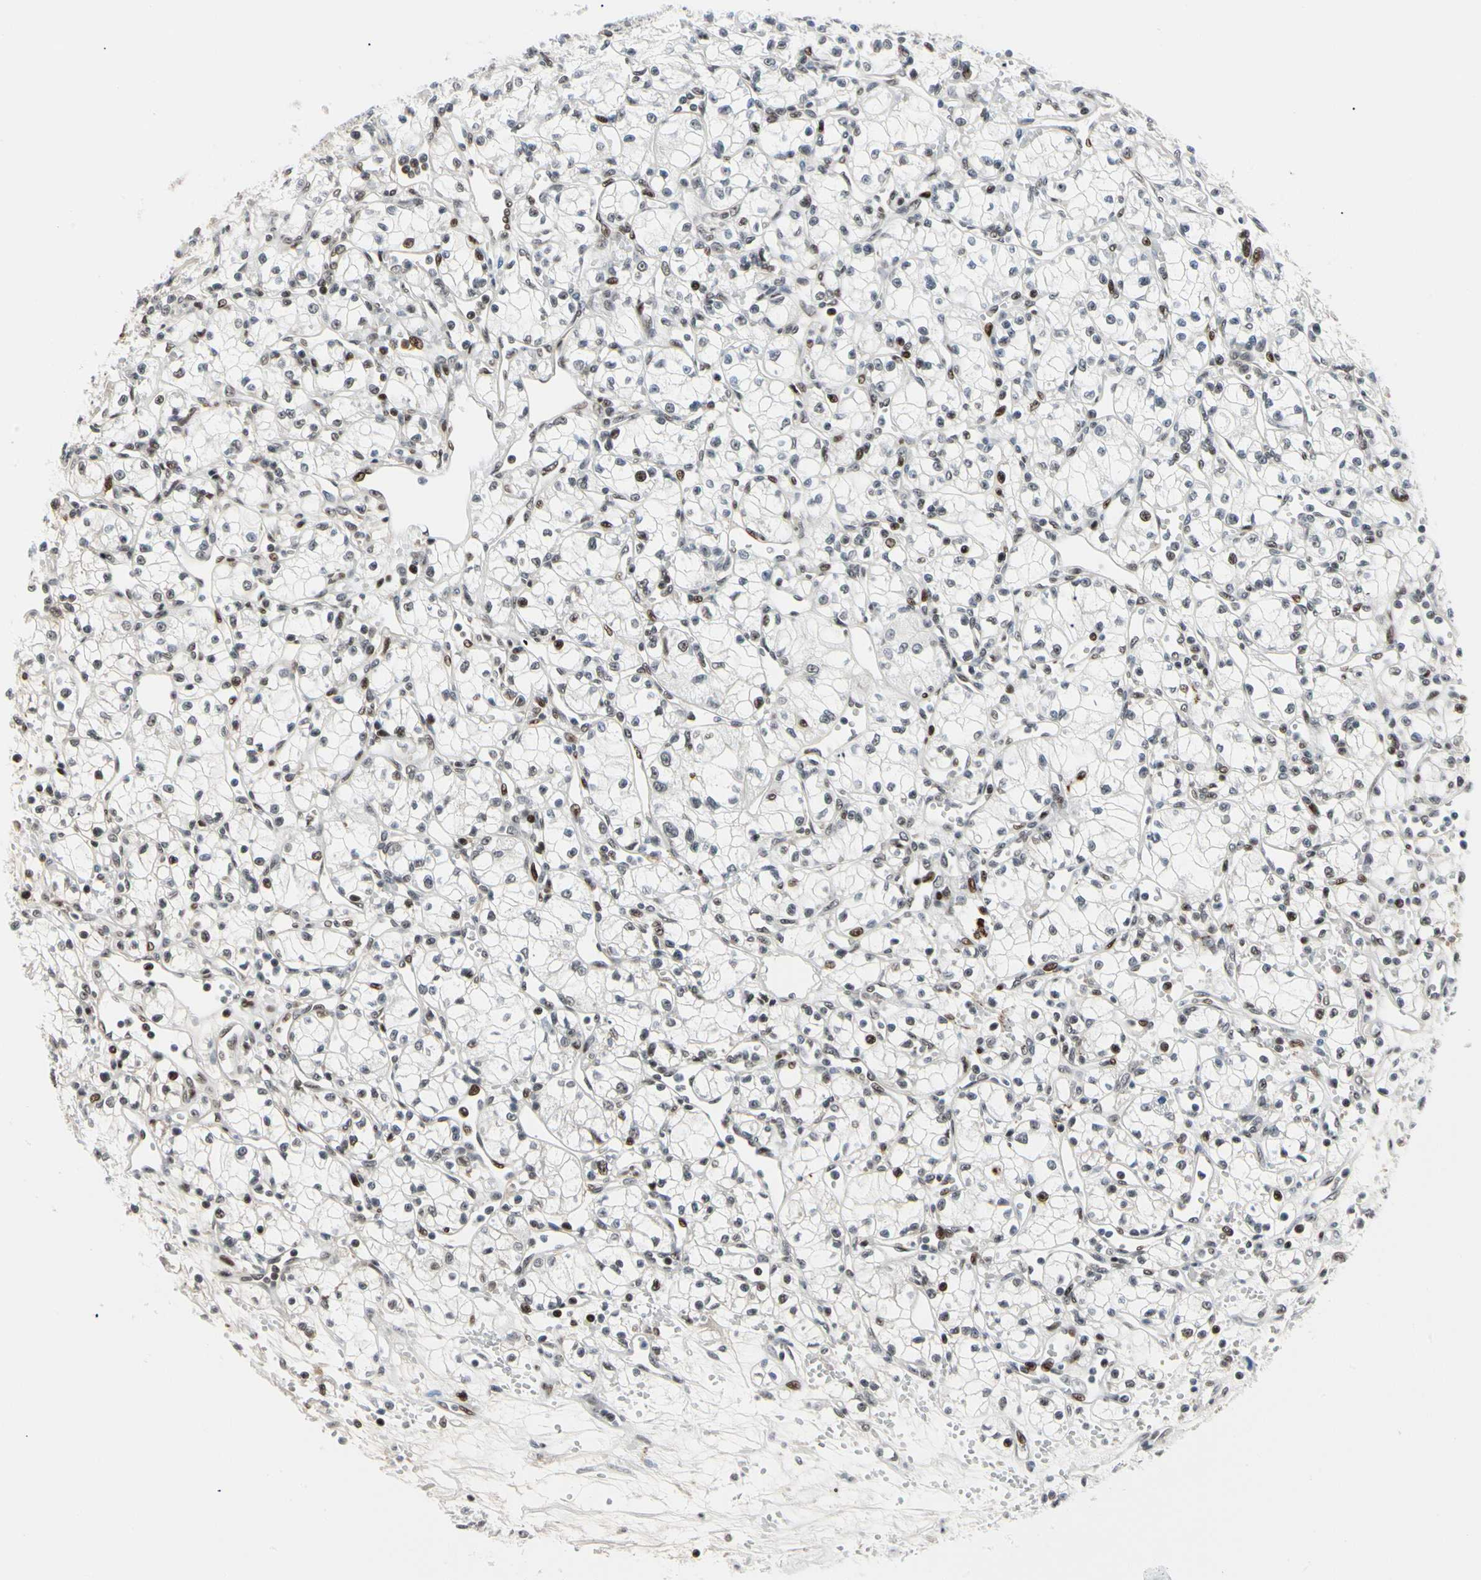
{"staining": {"intensity": "weak", "quantity": "25%-75%", "location": "nuclear"}, "tissue": "renal cancer", "cell_type": "Tumor cells", "image_type": "cancer", "snomed": [{"axis": "morphology", "description": "Normal tissue, NOS"}, {"axis": "morphology", "description": "Adenocarcinoma, NOS"}, {"axis": "topography", "description": "Kidney"}], "caption": "DAB (3,3'-diaminobenzidine) immunohistochemical staining of human renal adenocarcinoma exhibits weak nuclear protein staining in approximately 25%-75% of tumor cells.", "gene": "FOXO3", "patient": {"sex": "male", "age": 59}}